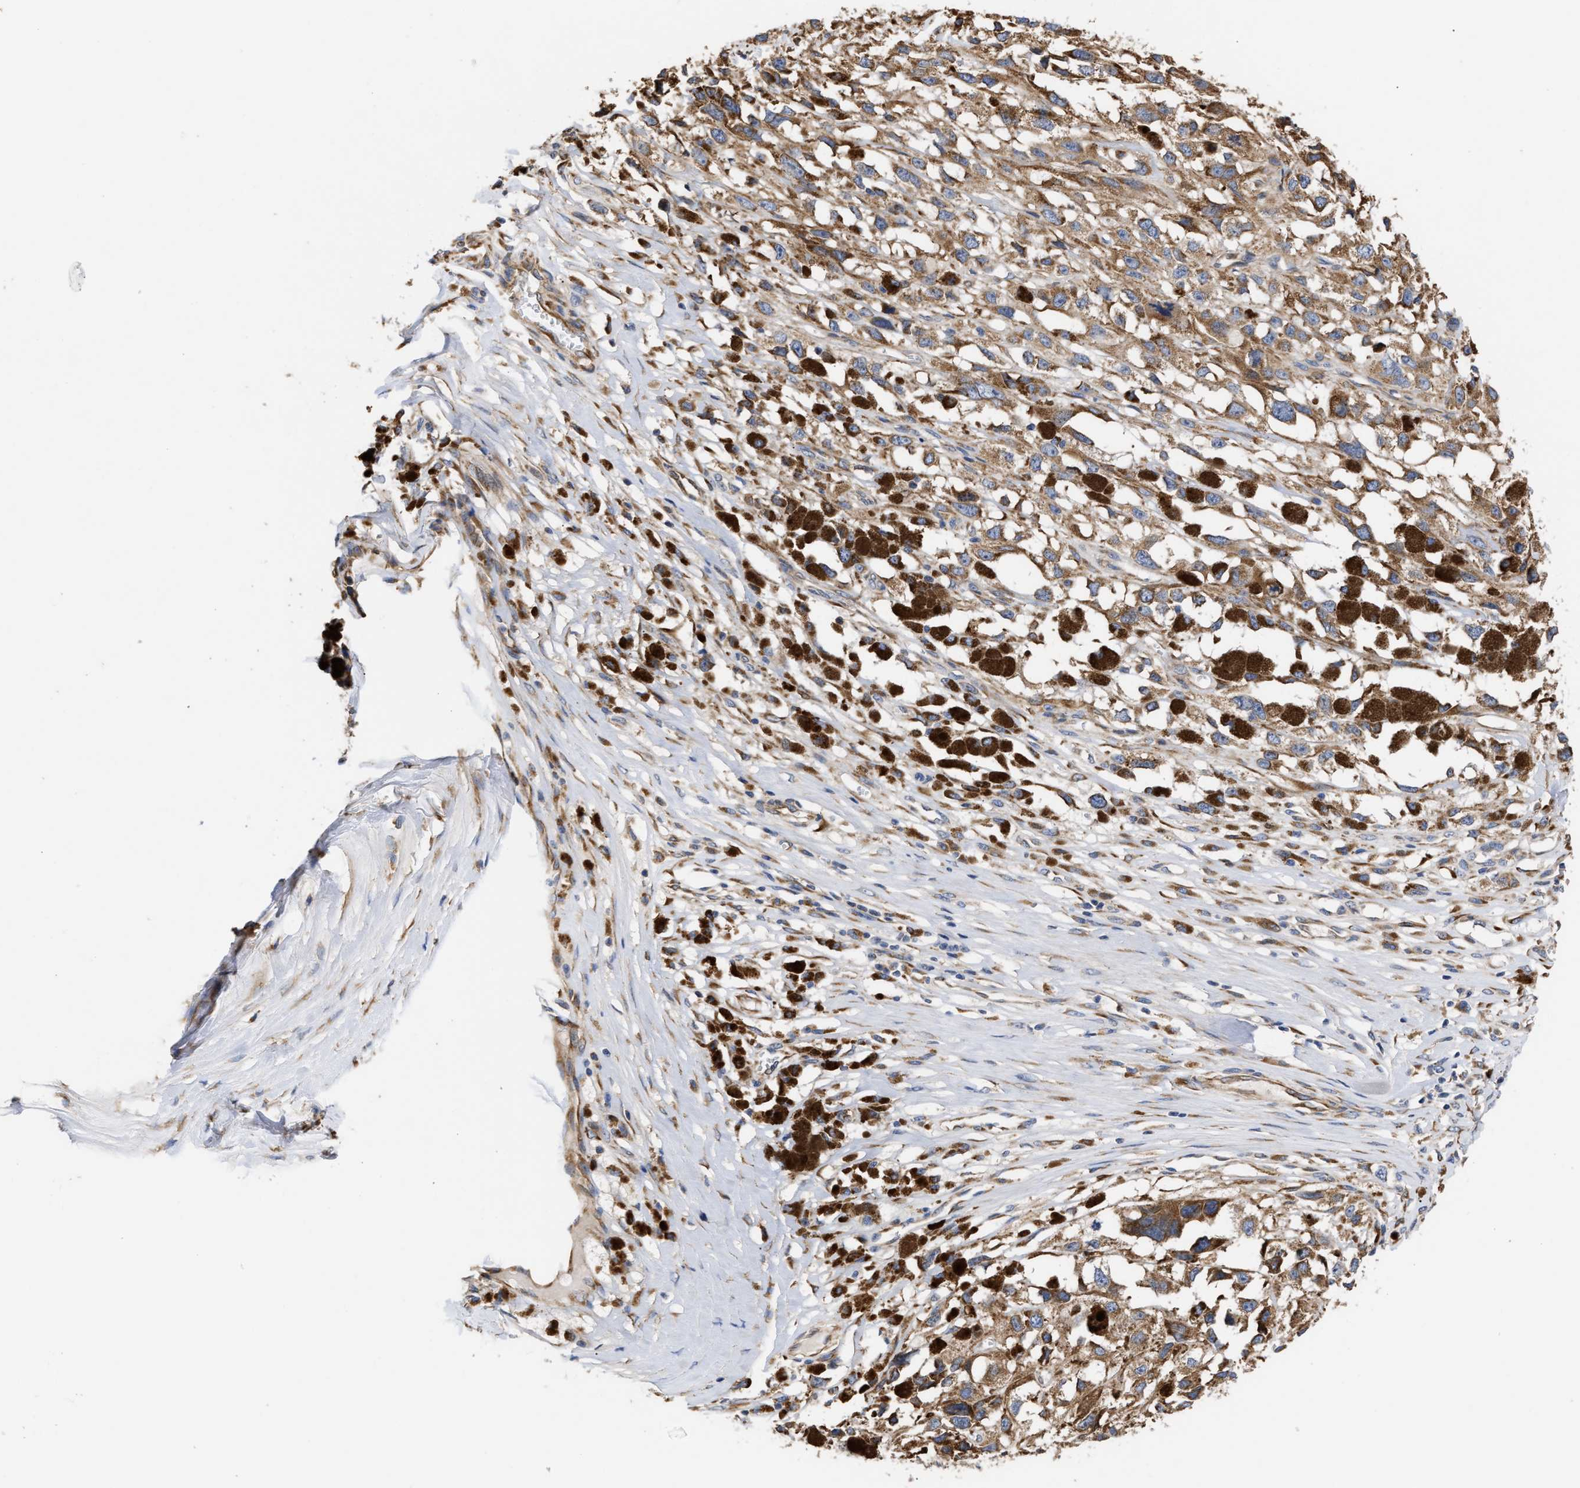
{"staining": {"intensity": "moderate", "quantity": ">75%", "location": "cytoplasmic/membranous"}, "tissue": "melanoma", "cell_type": "Tumor cells", "image_type": "cancer", "snomed": [{"axis": "morphology", "description": "Malignant melanoma, Metastatic site"}, {"axis": "topography", "description": "Lymph node"}], "caption": "Brown immunohistochemical staining in malignant melanoma (metastatic site) demonstrates moderate cytoplasmic/membranous positivity in about >75% of tumor cells.", "gene": "MALSU1", "patient": {"sex": "male", "age": 59}}